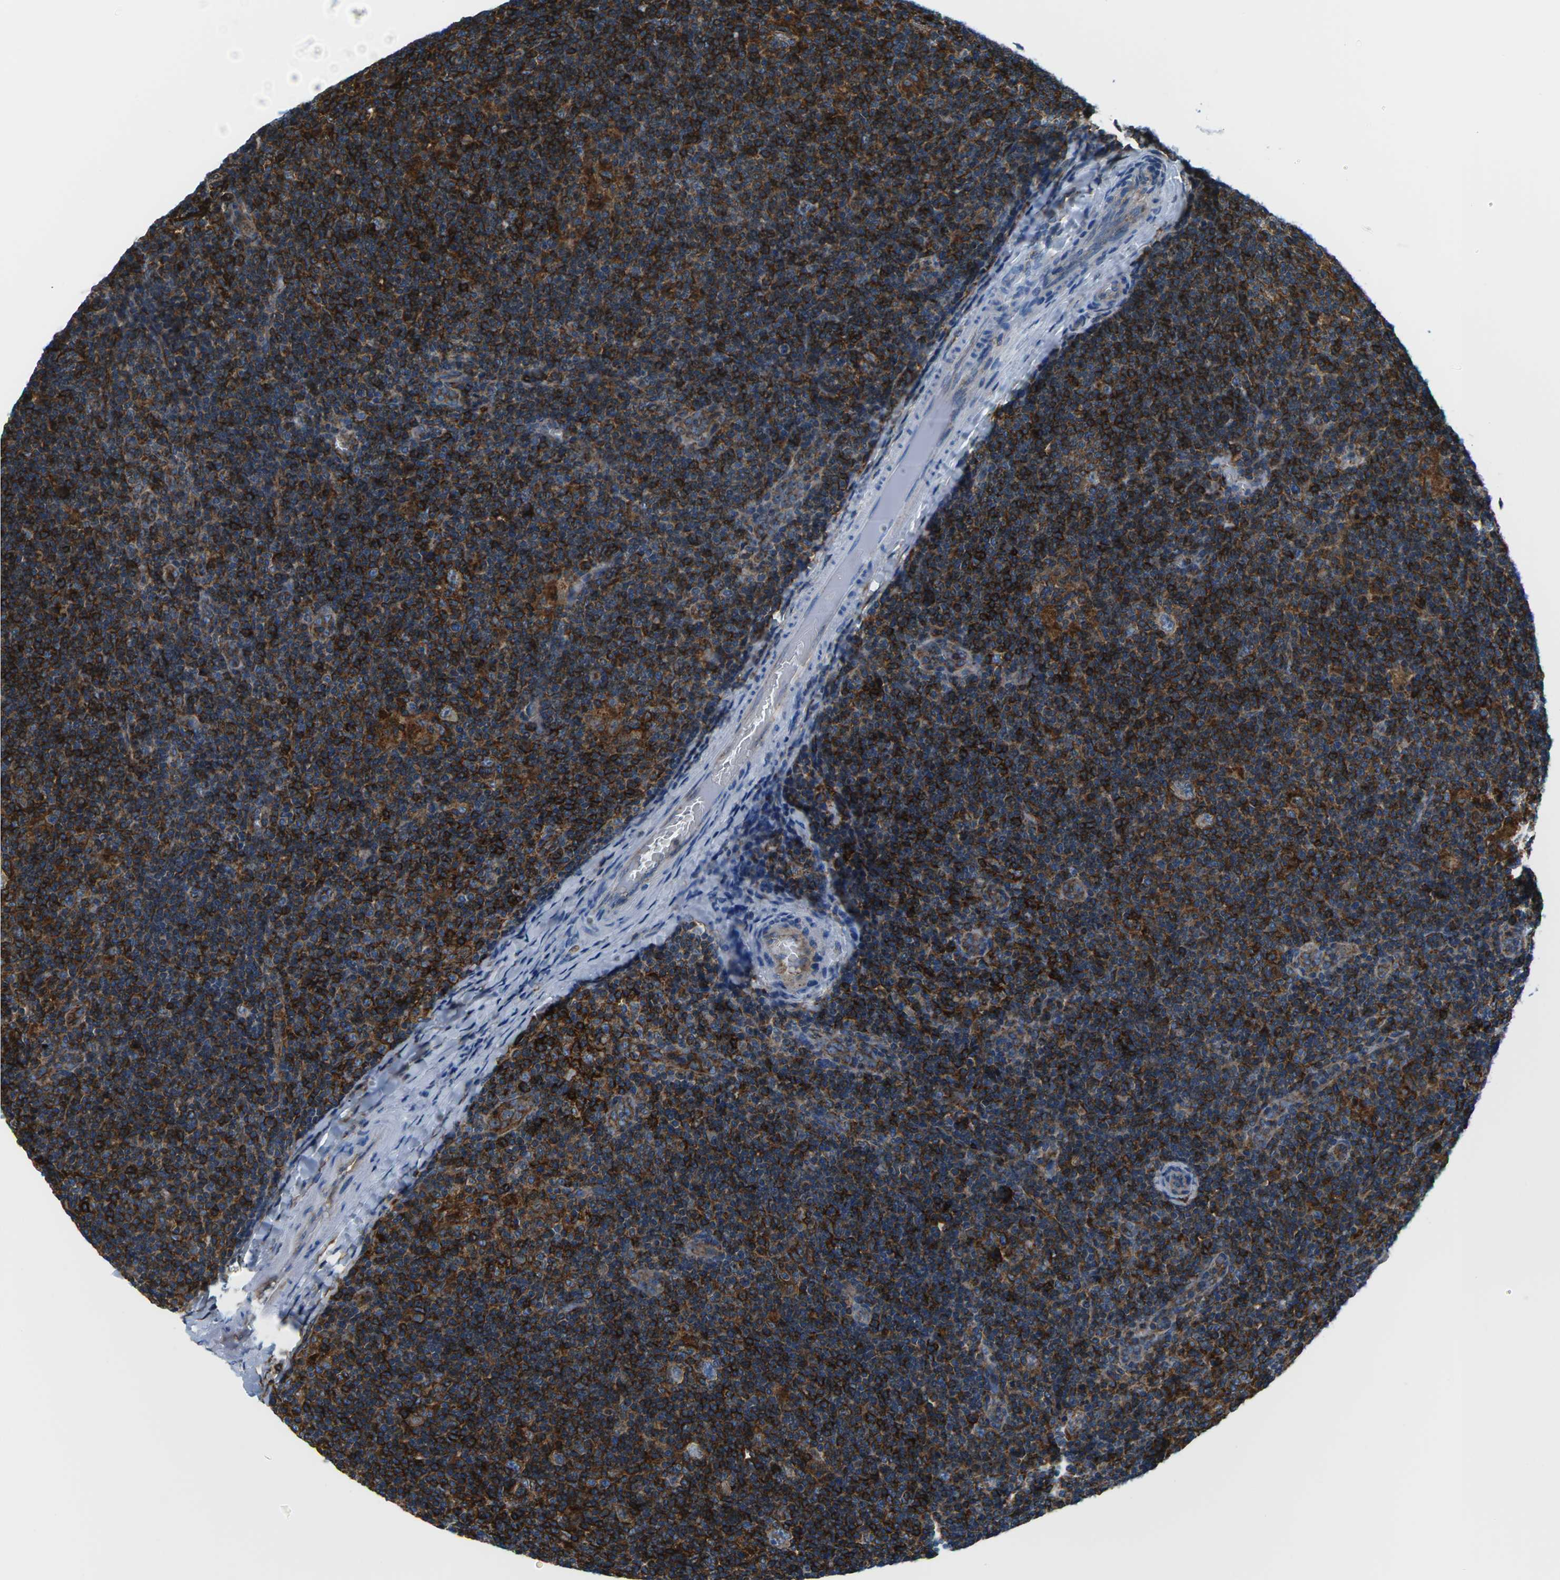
{"staining": {"intensity": "weak", "quantity": ">75%", "location": "cytoplasmic/membranous"}, "tissue": "lymphoma", "cell_type": "Tumor cells", "image_type": "cancer", "snomed": [{"axis": "morphology", "description": "Hodgkin's disease, NOS"}, {"axis": "topography", "description": "Lymph node"}], "caption": "Lymphoma stained for a protein (brown) exhibits weak cytoplasmic/membranous positive staining in about >75% of tumor cells.", "gene": "SOCS4", "patient": {"sex": "female", "age": 57}}